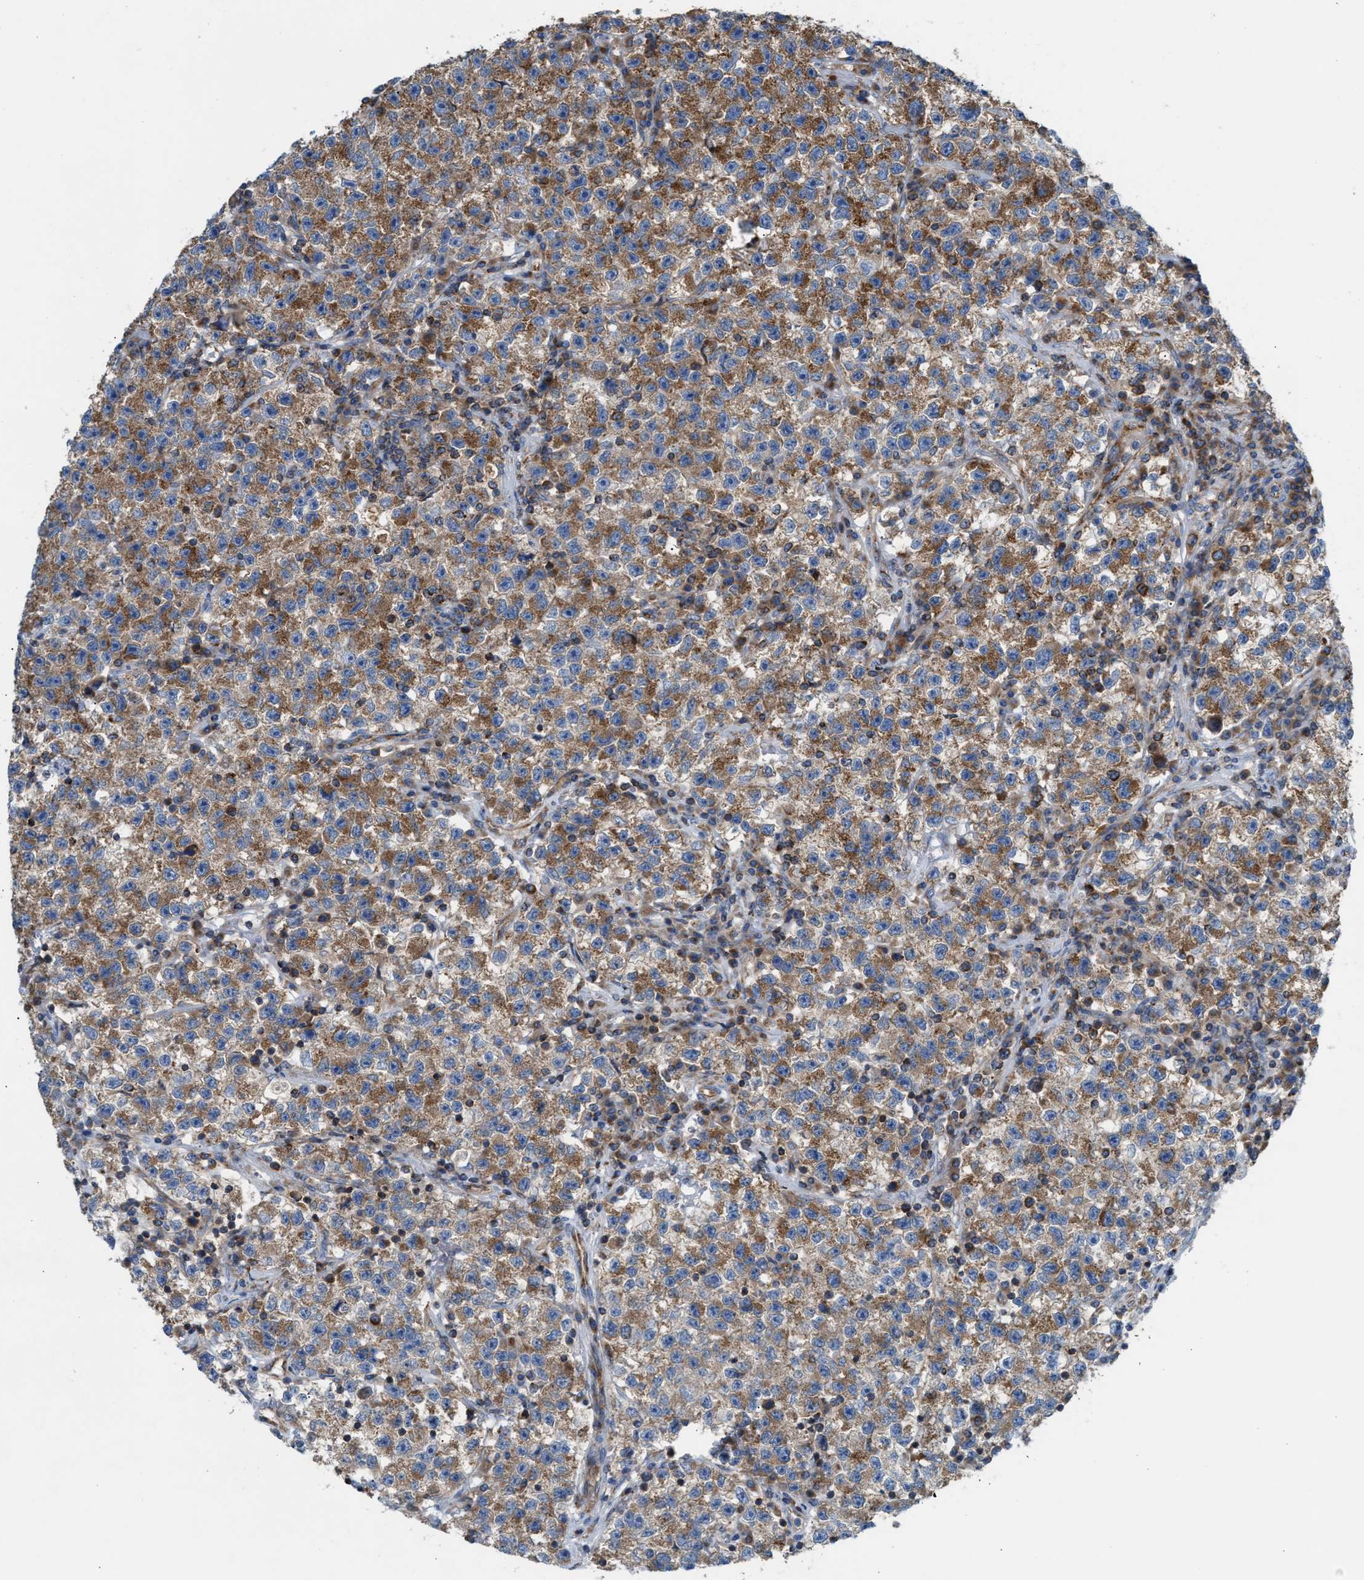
{"staining": {"intensity": "moderate", "quantity": ">75%", "location": "cytoplasmic/membranous"}, "tissue": "testis cancer", "cell_type": "Tumor cells", "image_type": "cancer", "snomed": [{"axis": "morphology", "description": "Seminoma, NOS"}, {"axis": "topography", "description": "Testis"}], "caption": "Human testis cancer (seminoma) stained with a protein marker demonstrates moderate staining in tumor cells.", "gene": "TBC1D15", "patient": {"sex": "male", "age": 22}}